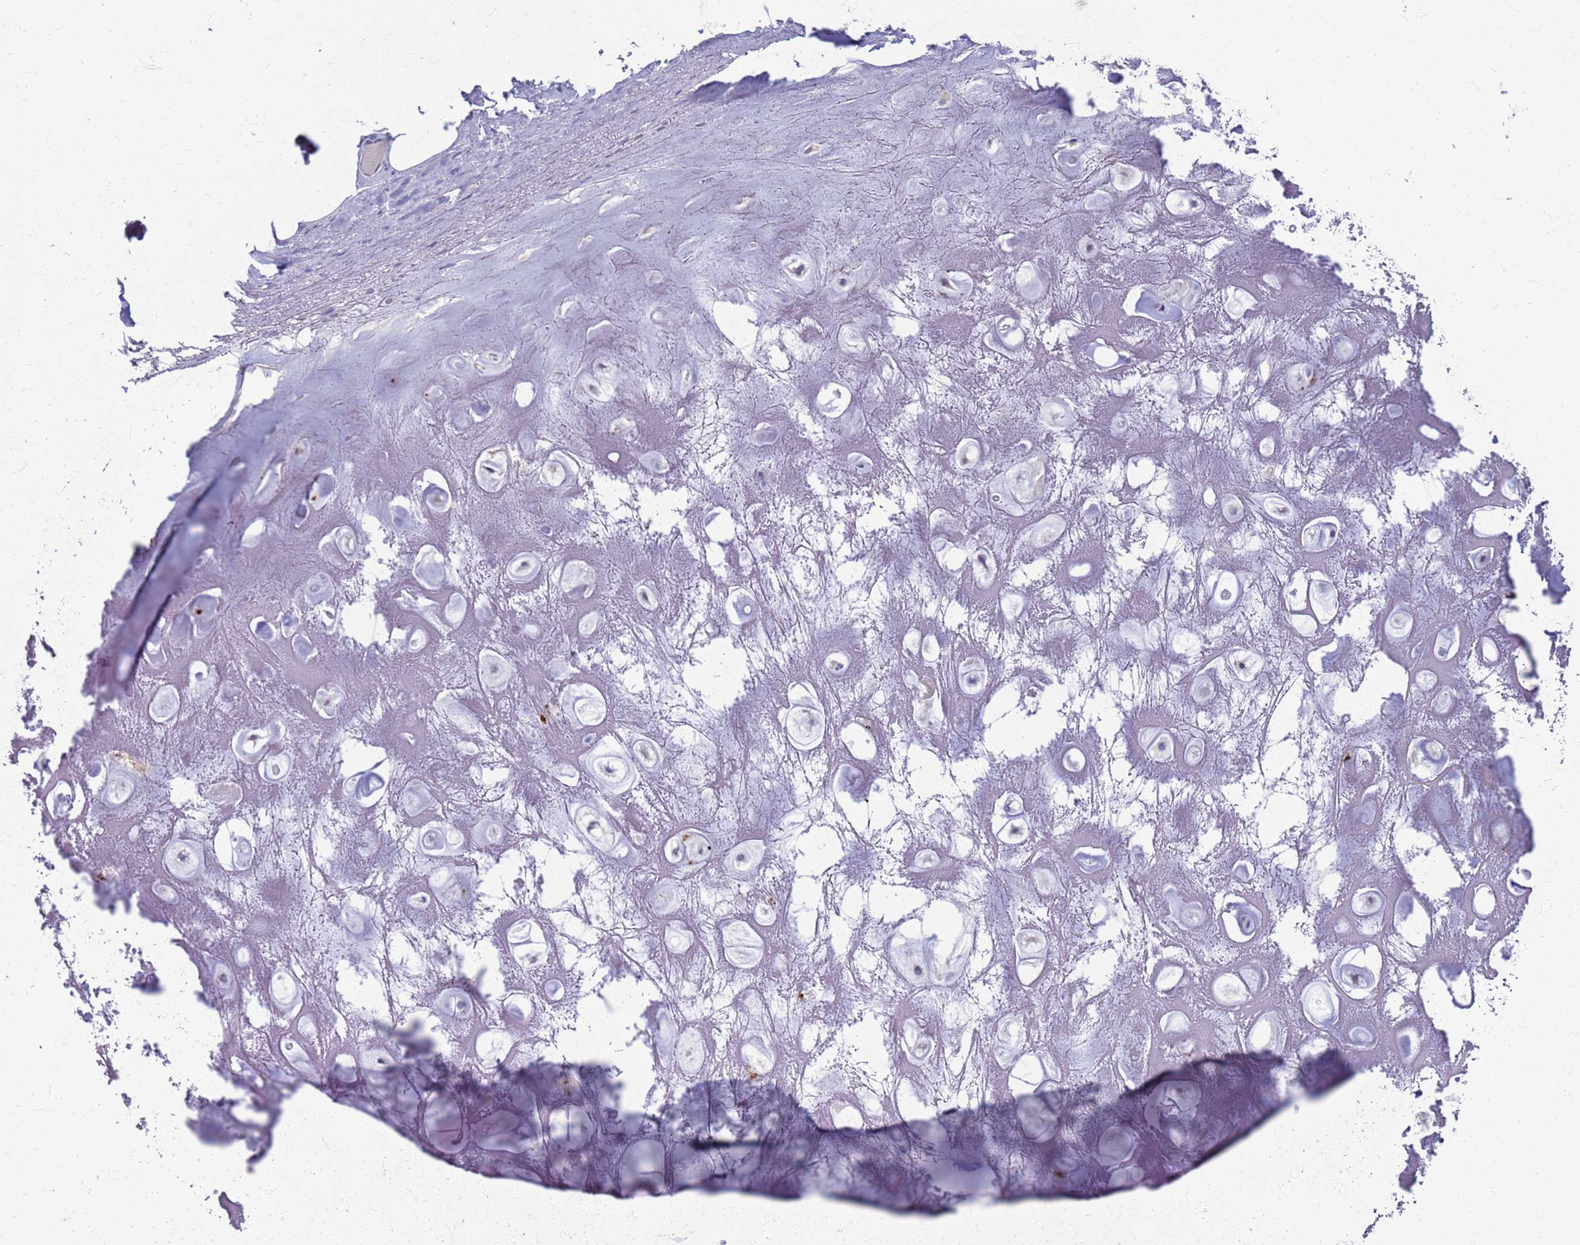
{"staining": {"intensity": "negative", "quantity": "none", "location": "none"}, "tissue": "adipose tissue", "cell_type": "Adipocytes", "image_type": "normal", "snomed": [{"axis": "morphology", "description": "Normal tissue, NOS"}, {"axis": "topography", "description": "Cartilage tissue"}], "caption": "Protein analysis of normal adipose tissue reveals no significant staining in adipocytes.", "gene": "CLCA2", "patient": {"sex": "male", "age": 81}}